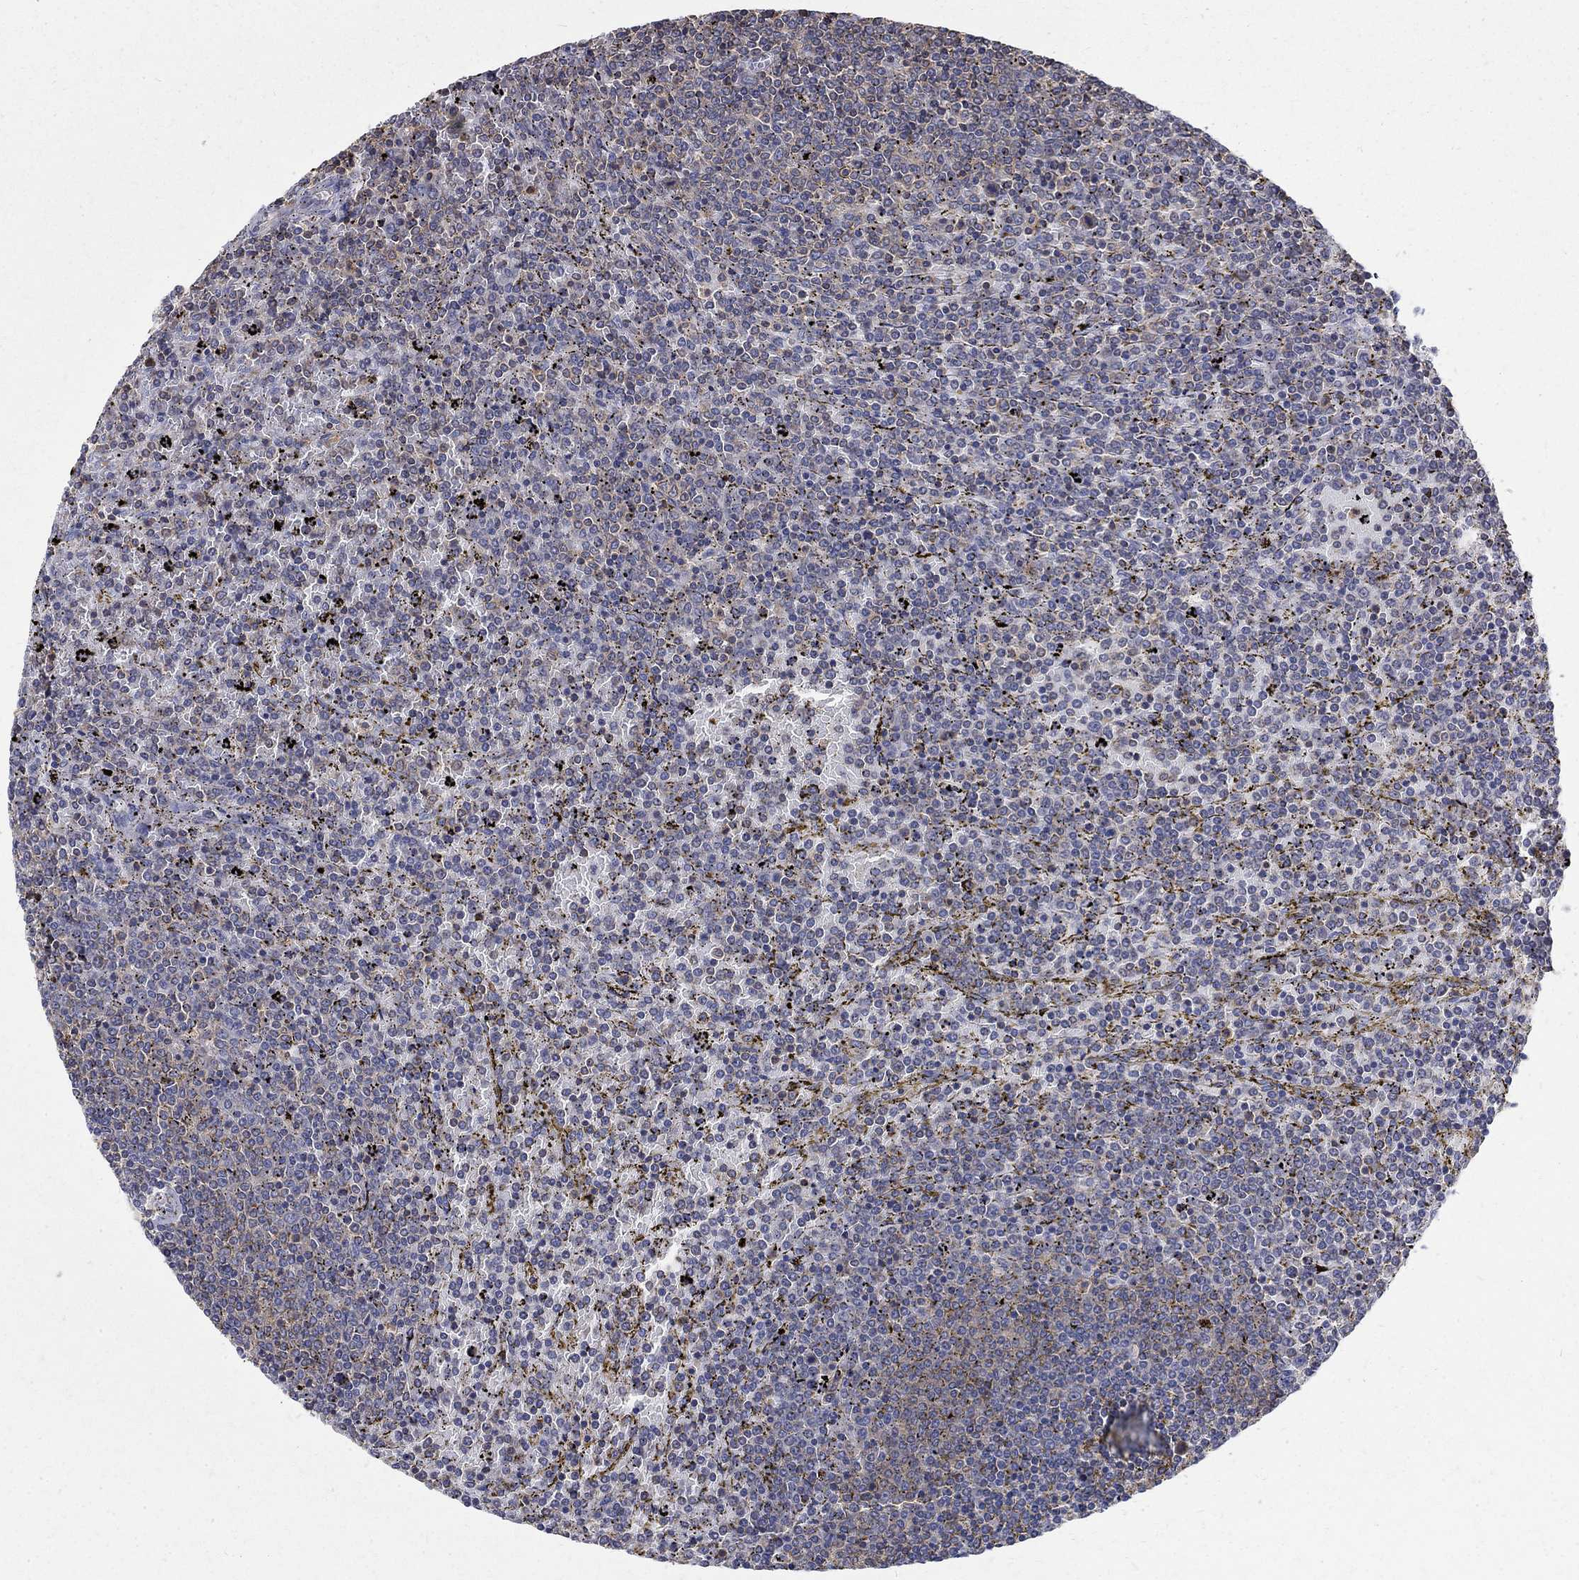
{"staining": {"intensity": "negative", "quantity": "none", "location": "none"}, "tissue": "lymphoma", "cell_type": "Tumor cells", "image_type": "cancer", "snomed": [{"axis": "morphology", "description": "Malignant lymphoma, non-Hodgkin's type, Low grade"}, {"axis": "topography", "description": "Spleen"}], "caption": "Histopathology image shows no protein positivity in tumor cells of lymphoma tissue.", "gene": "AGAP2", "patient": {"sex": "female", "age": 77}}